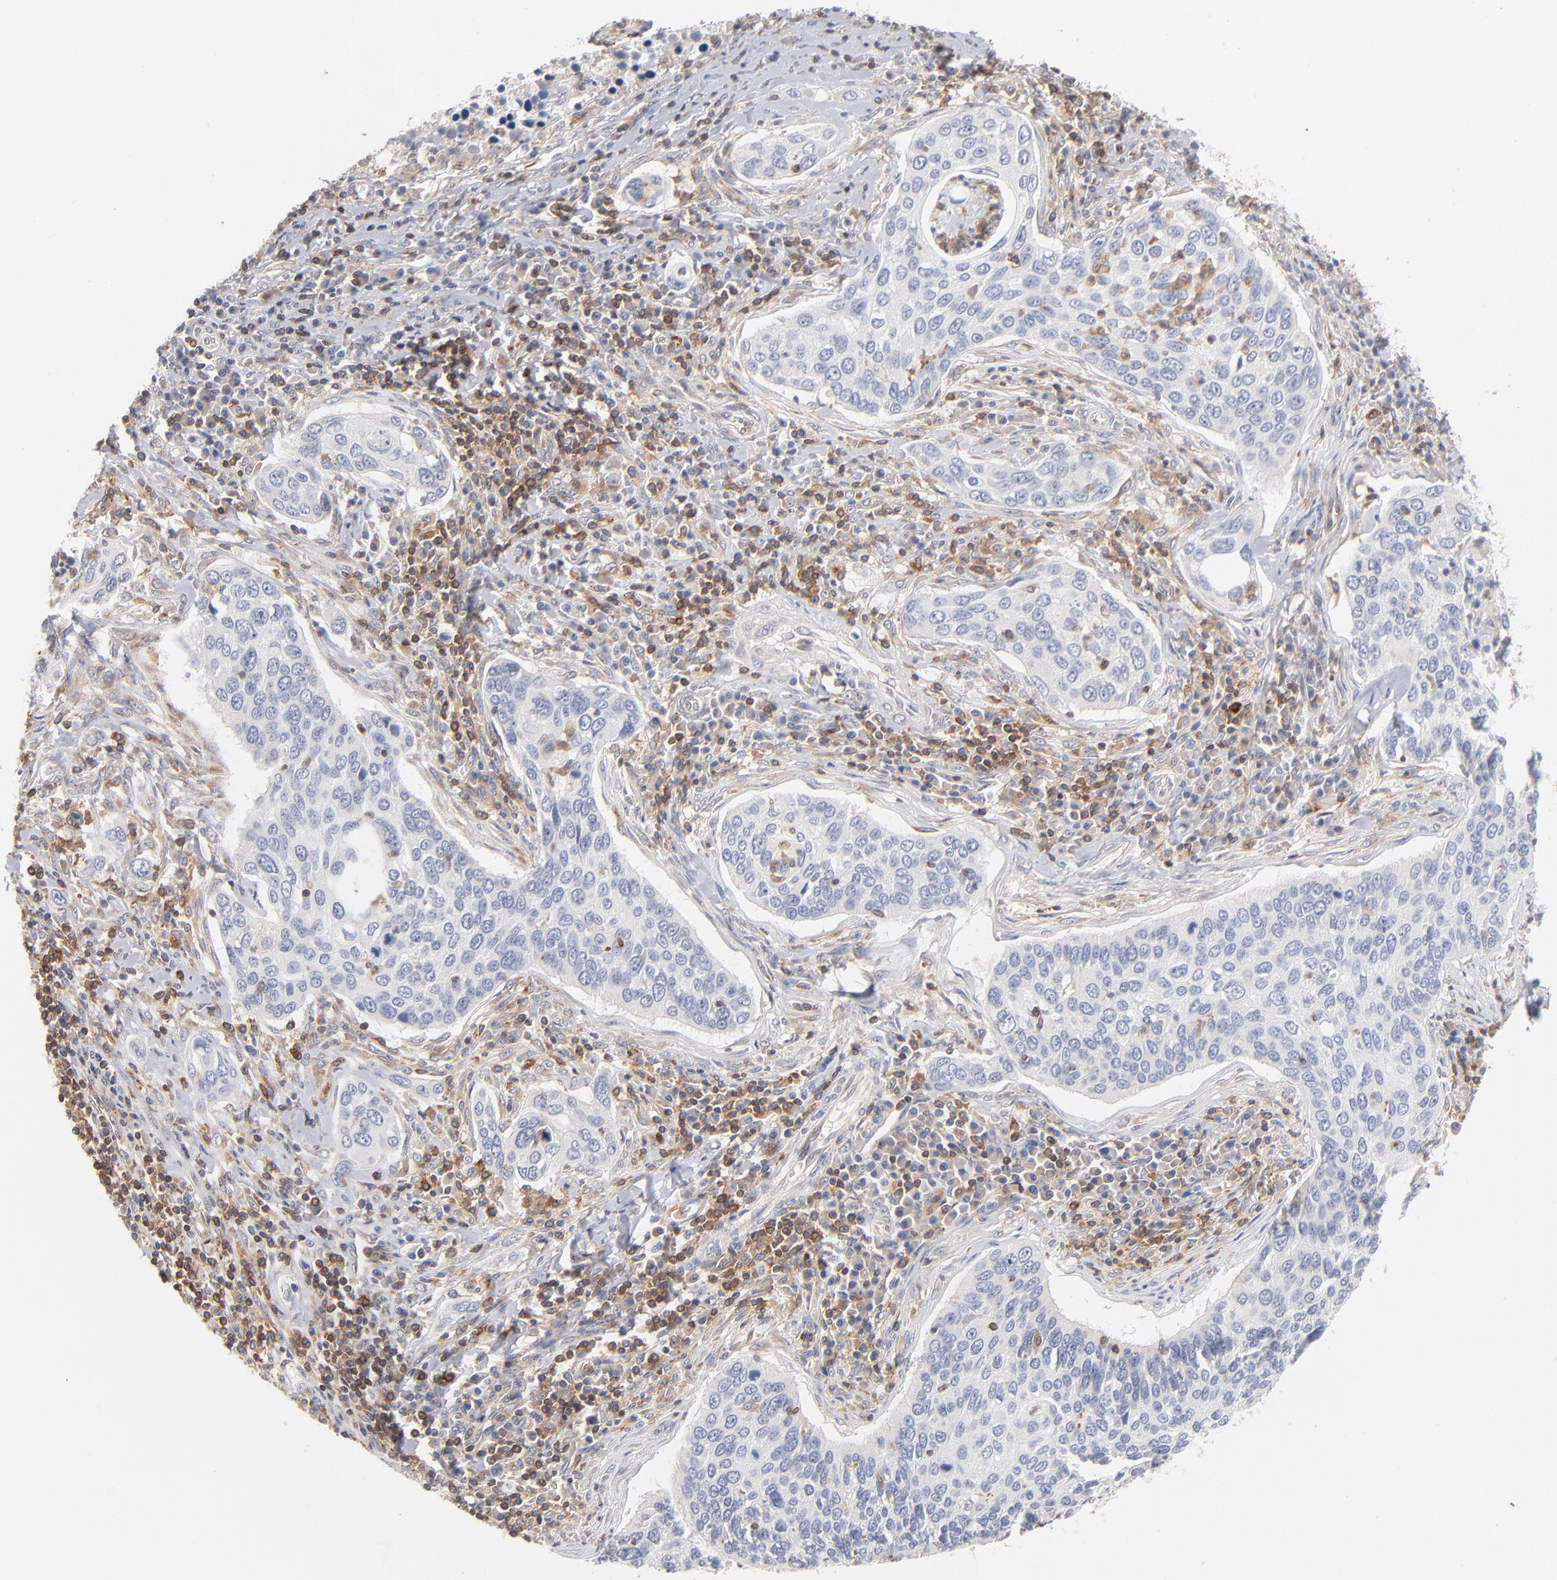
{"staining": {"intensity": "negative", "quantity": "none", "location": "none"}, "tissue": "cervical cancer", "cell_type": "Tumor cells", "image_type": "cancer", "snomed": [{"axis": "morphology", "description": "Squamous cell carcinoma, NOS"}, {"axis": "topography", "description": "Cervix"}], "caption": "Immunohistochemical staining of human squamous cell carcinoma (cervical) demonstrates no significant staining in tumor cells.", "gene": "WIPF1", "patient": {"sex": "female", "age": 53}}